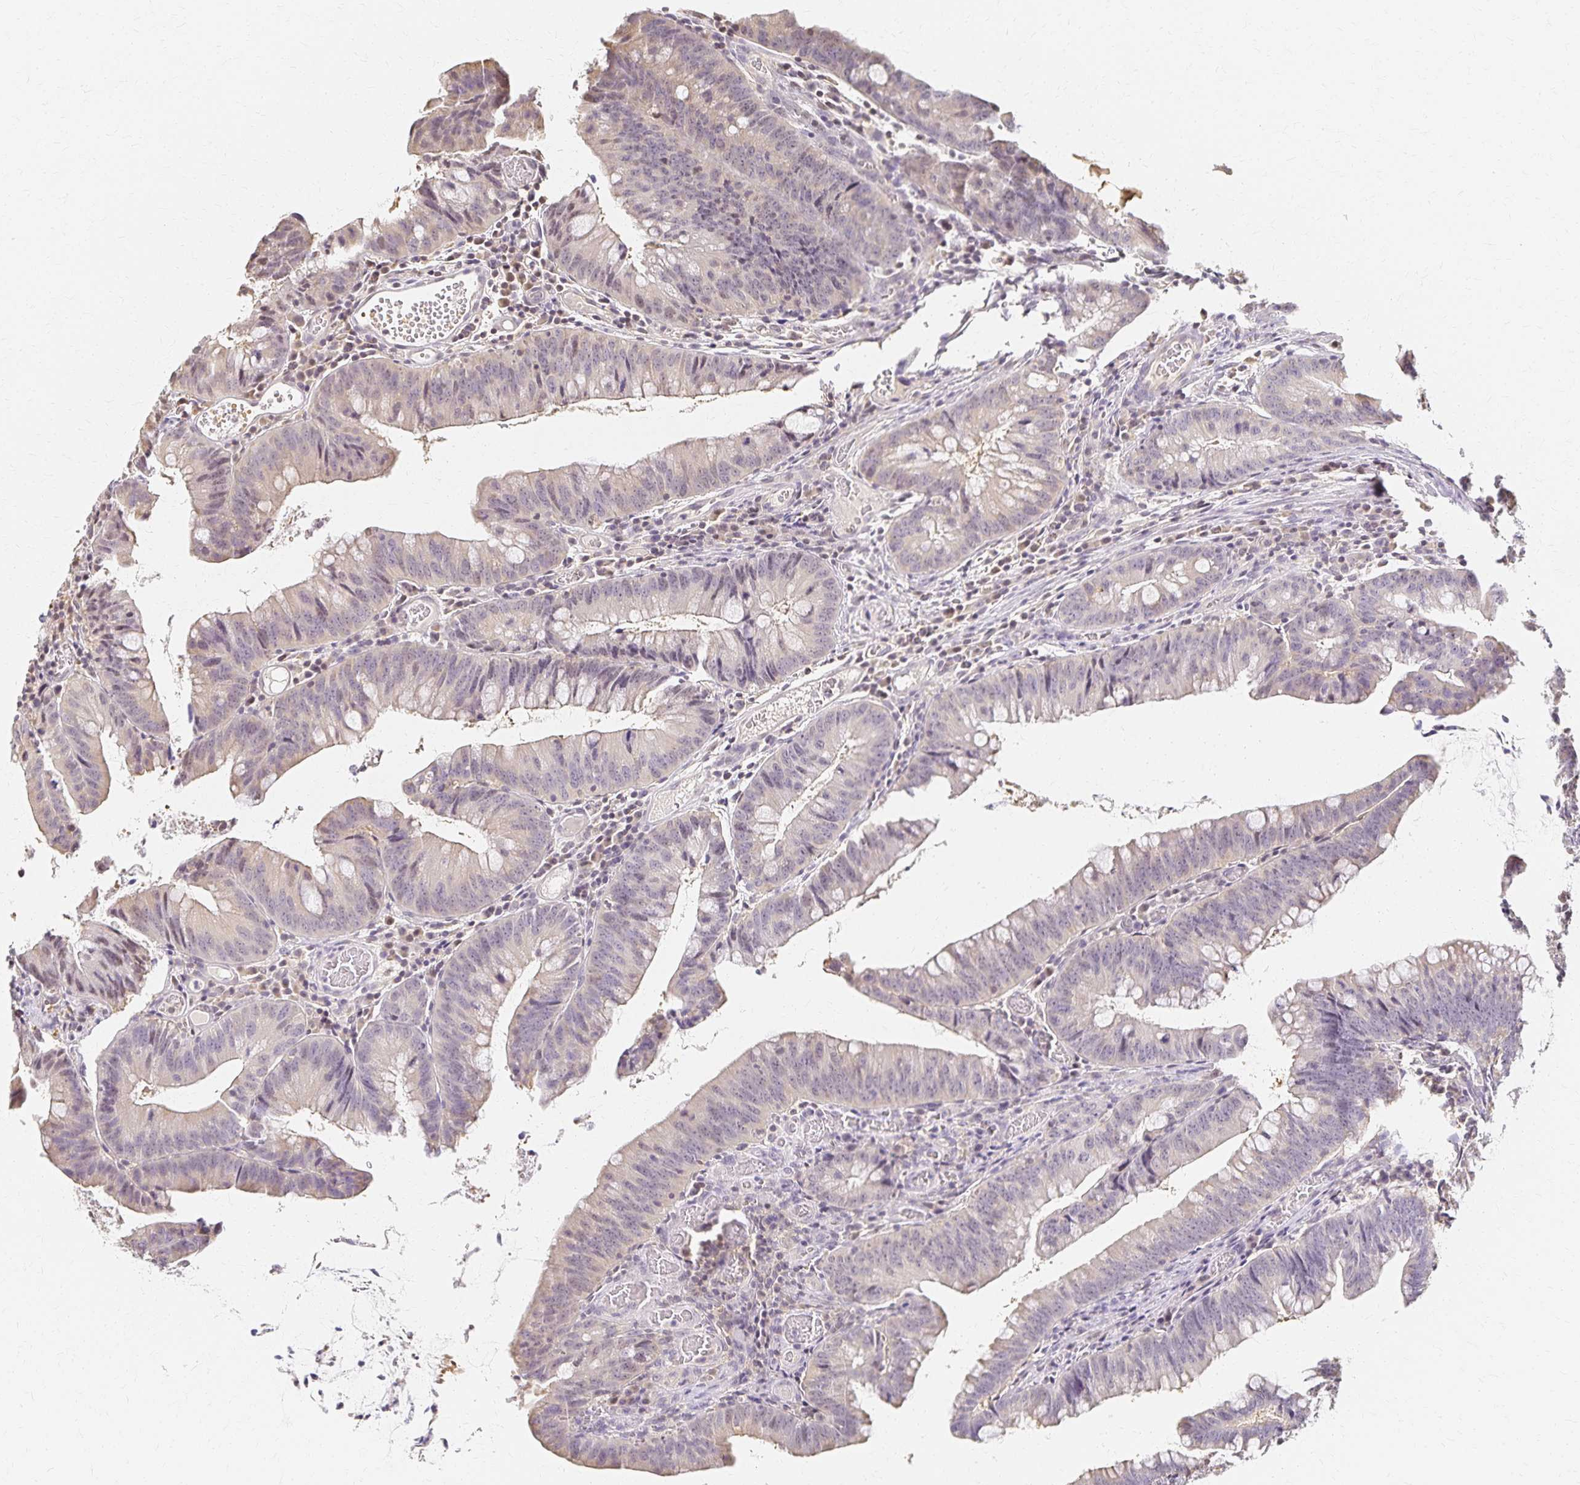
{"staining": {"intensity": "weak", "quantity": "25%-75%", "location": "cytoplasmic/membranous"}, "tissue": "colorectal cancer", "cell_type": "Tumor cells", "image_type": "cancer", "snomed": [{"axis": "morphology", "description": "Adenocarcinoma, NOS"}, {"axis": "topography", "description": "Colon"}], "caption": "Tumor cells exhibit low levels of weak cytoplasmic/membranous positivity in about 25%-75% of cells in colorectal cancer (adenocarcinoma).", "gene": "AZGP1", "patient": {"sex": "male", "age": 62}}